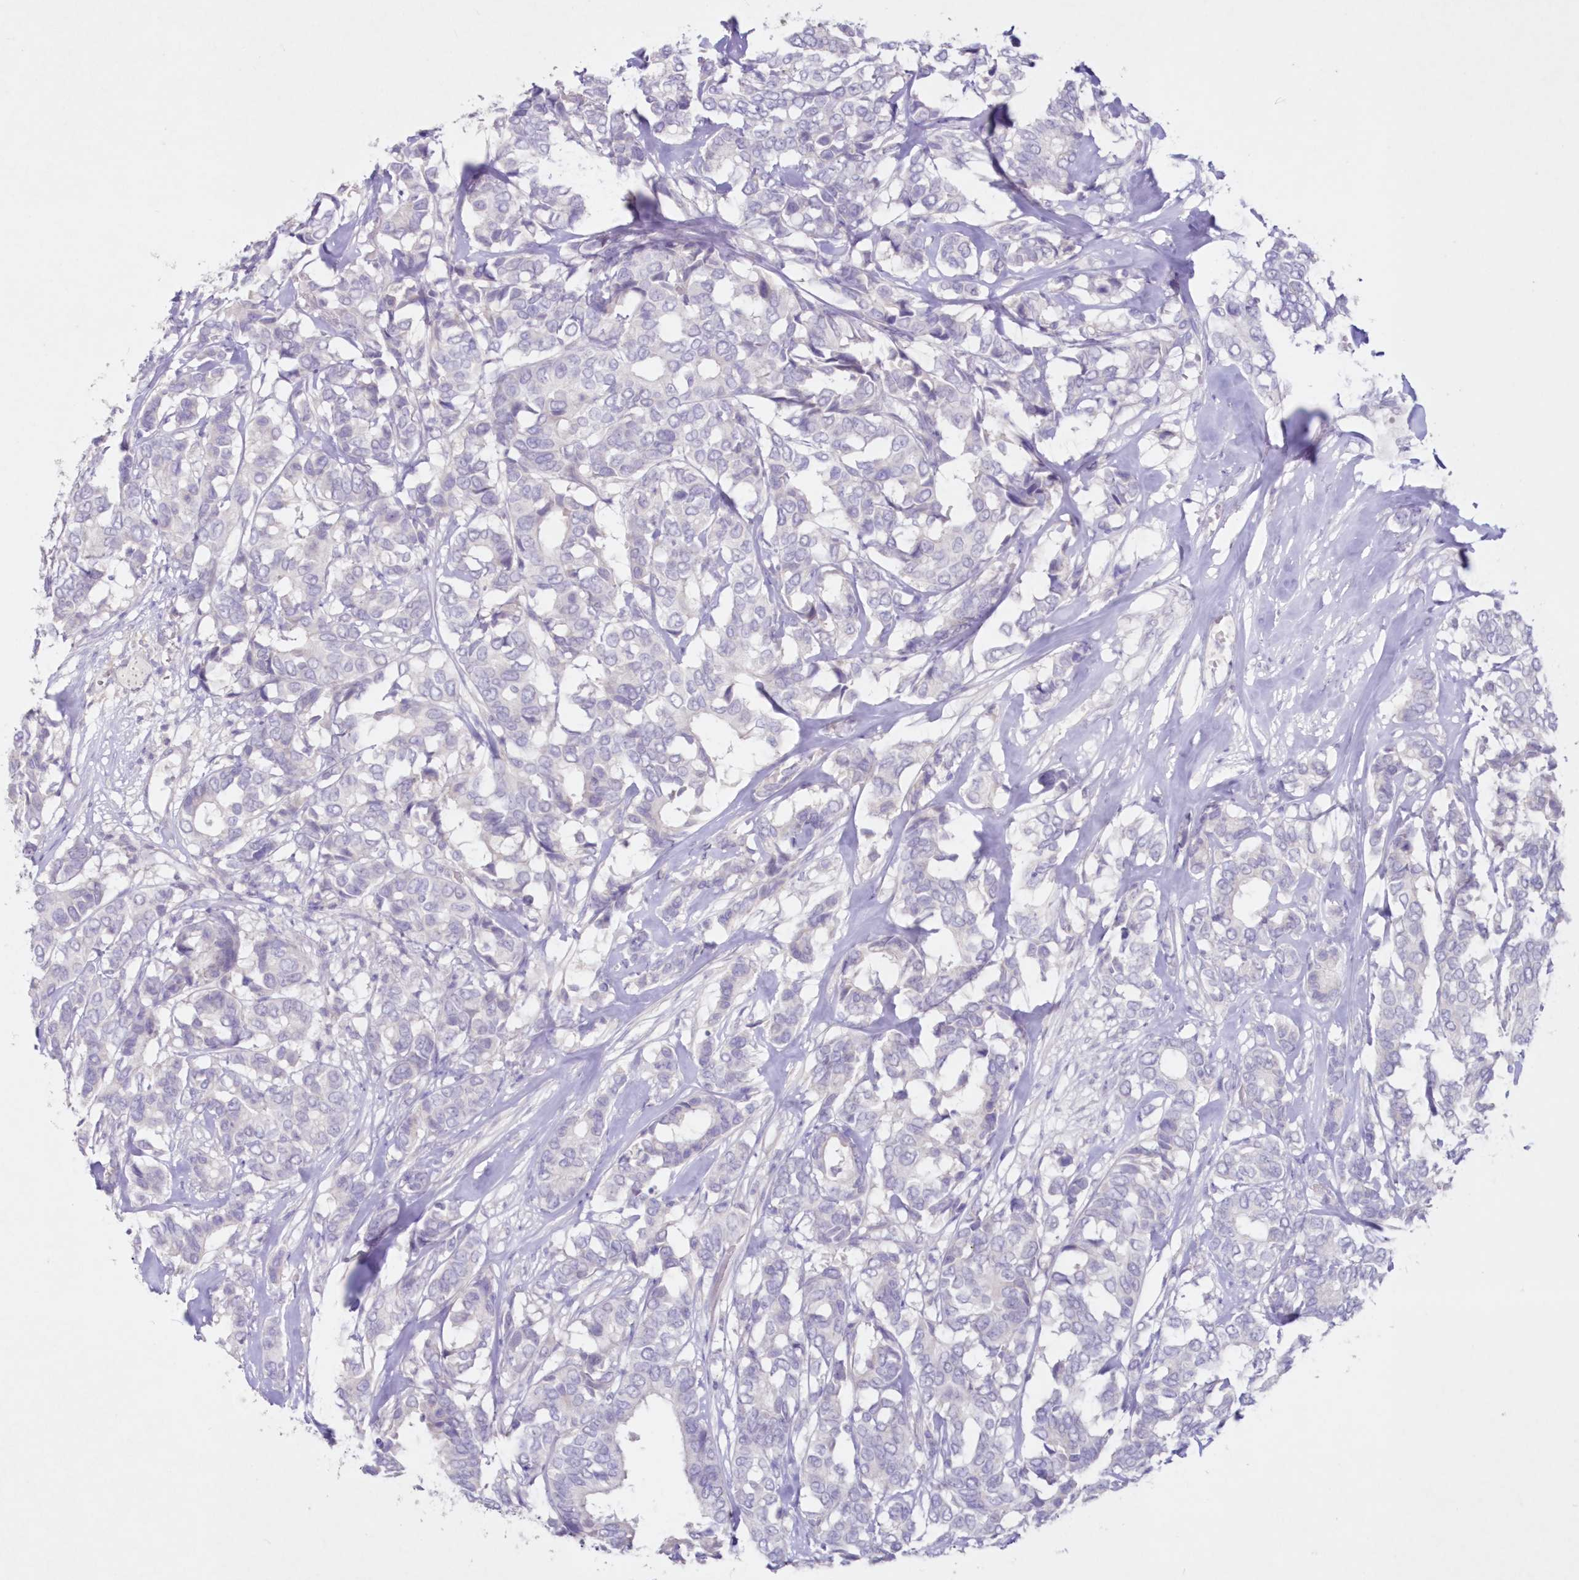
{"staining": {"intensity": "negative", "quantity": "none", "location": "none"}, "tissue": "breast cancer", "cell_type": "Tumor cells", "image_type": "cancer", "snomed": [{"axis": "morphology", "description": "Duct carcinoma"}, {"axis": "topography", "description": "Breast"}], "caption": "A high-resolution image shows IHC staining of breast cancer, which reveals no significant positivity in tumor cells.", "gene": "GCKR", "patient": {"sex": "female", "age": 87}}